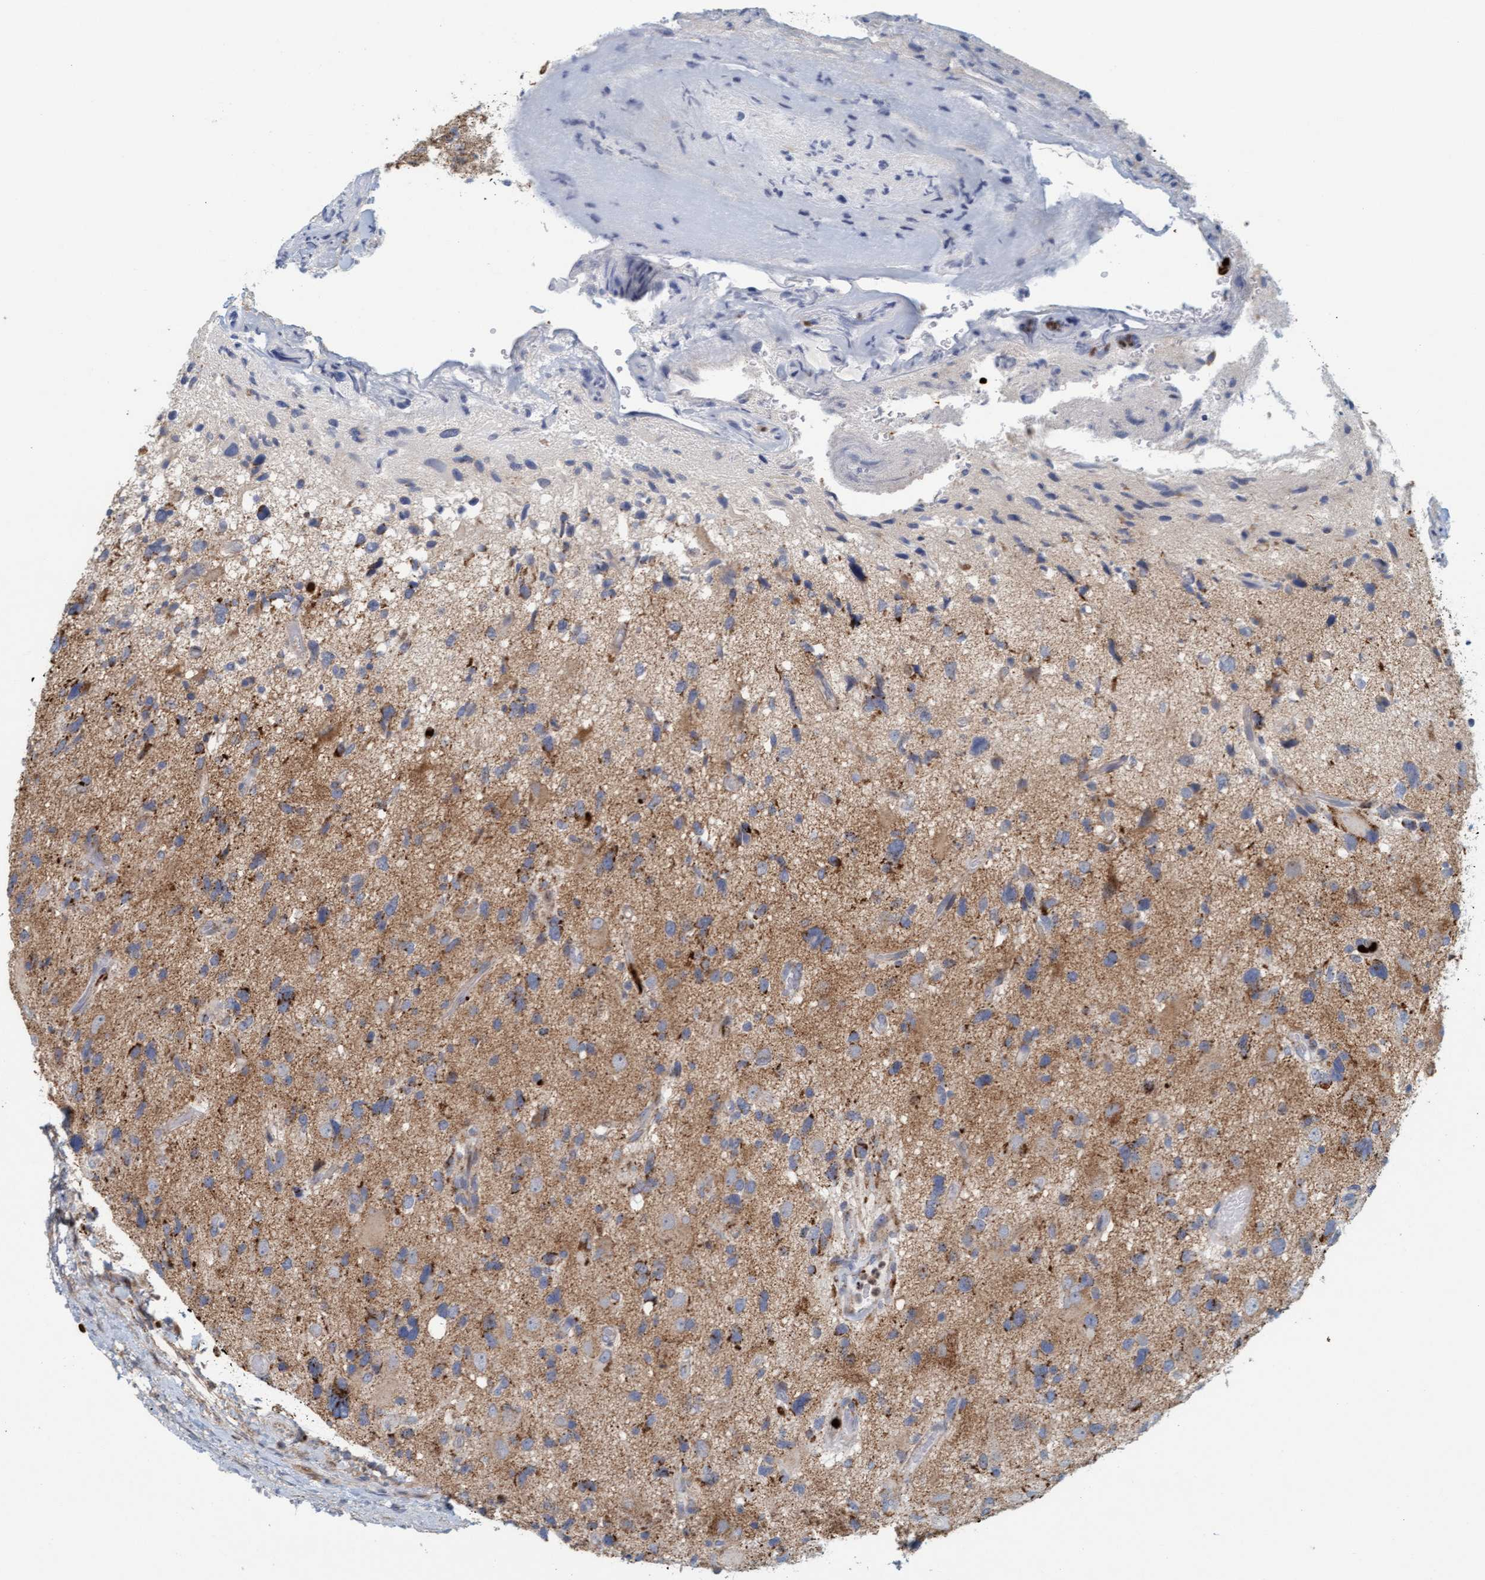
{"staining": {"intensity": "moderate", "quantity": "25%-75%", "location": "cytoplasmic/membranous"}, "tissue": "glioma", "cell_type": "Tumor cells", "image_type": "cancer", "snomed": [{"axis": "morphology", "description": "Glioma, malignant, High grade"}, {"axis": "topography", "description": "Brain"}], "caption": "Tumor cells show medium levels of moderate cytoplasmic/membranous expression in about 25%-75% of cells in malignant high-grade glioma.", "gene": "B9D1", "patient": {"sex": "male", "age": 33}}